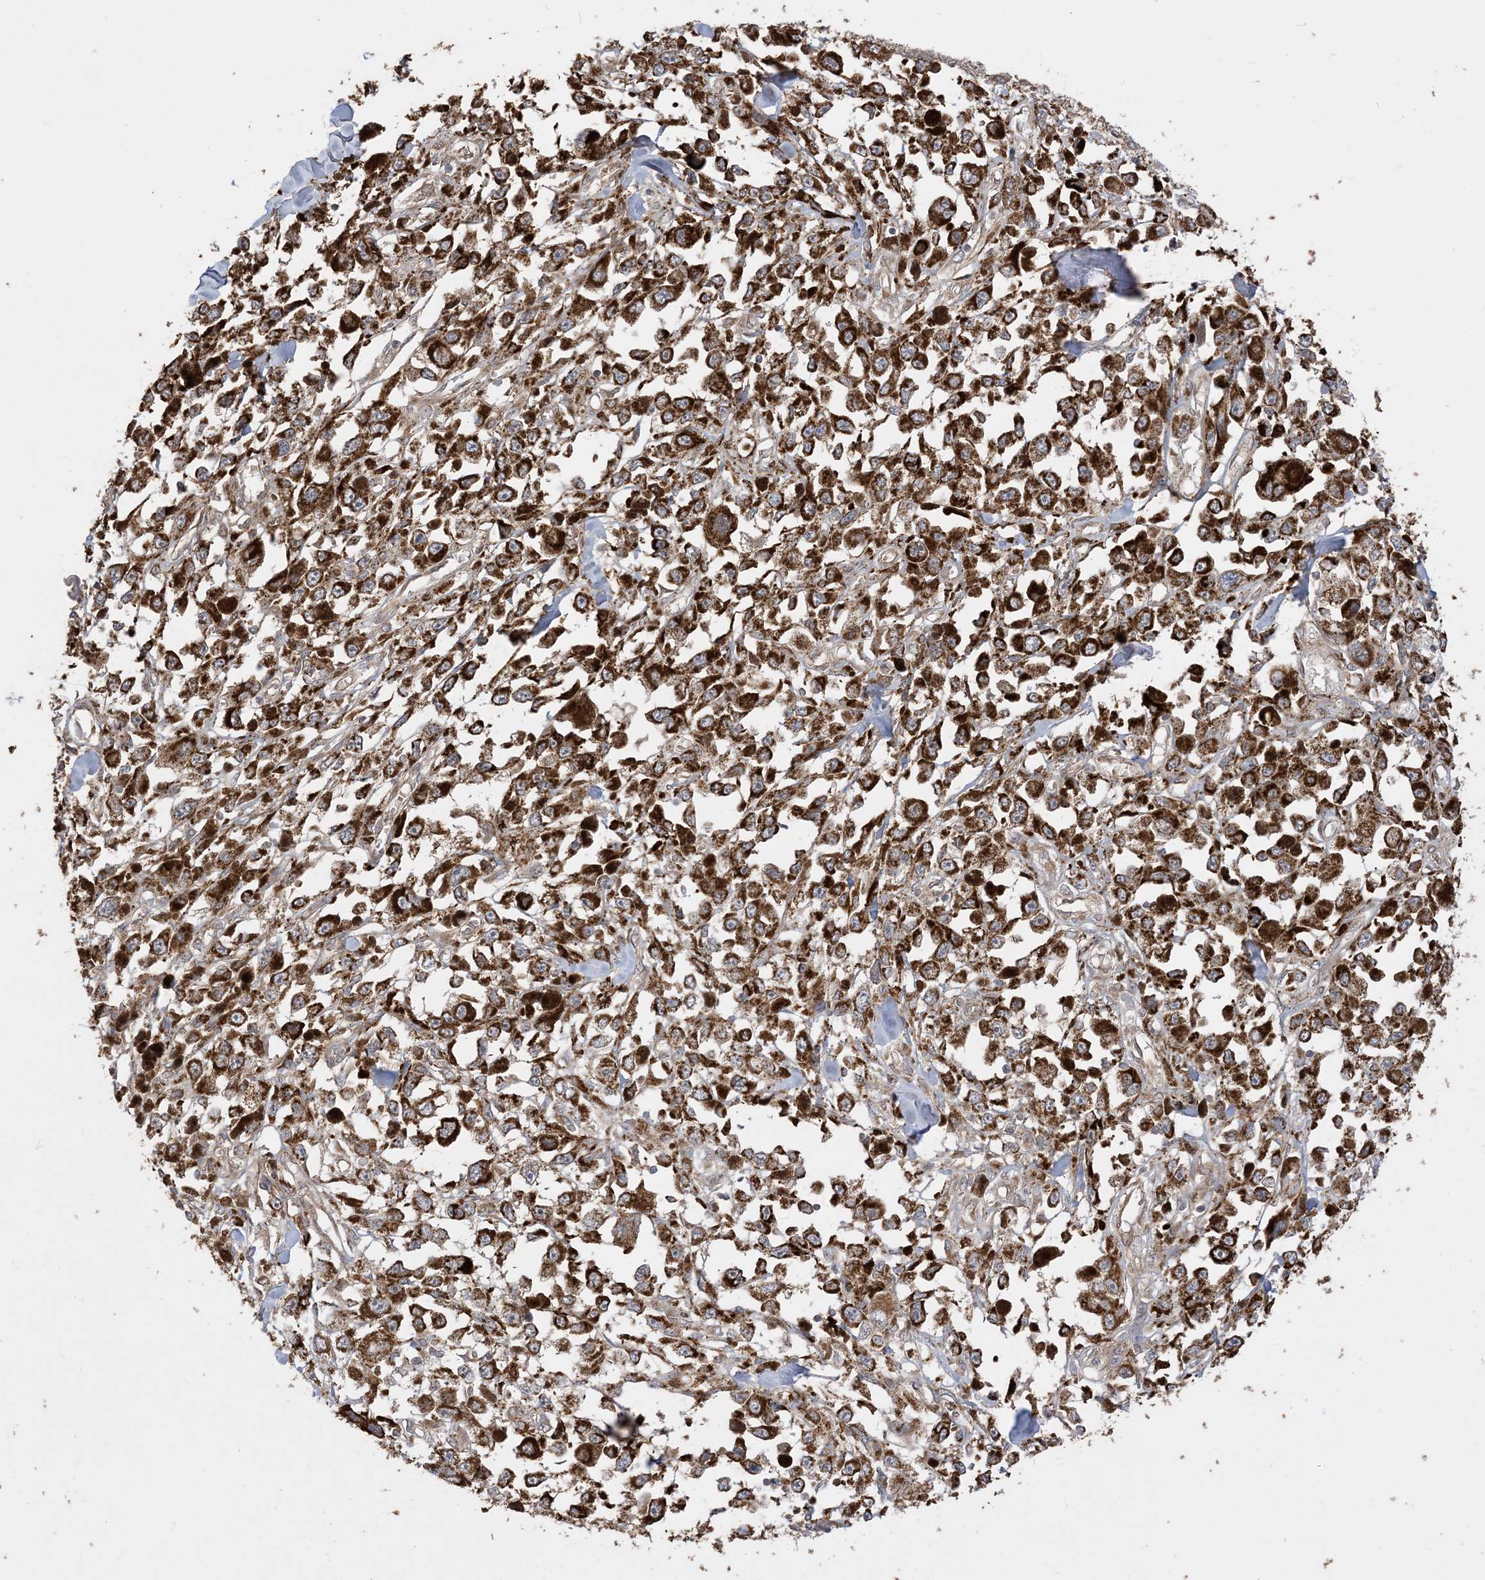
{"staining": {"intensity": "strong", "quantity": ">75%", "location": "cytoplasmic/membranous"}, "tissue": "melanoma", "cell_type": "Tumor cells", "image_type": "cancer", "snomed": [{"axis": "morphology", "description": "Malignant melanoma, Metastatic site"}, {"axis": "topography", "description": "Lymph node"}], "caption": "This is a micrograph of IHC staining of melanoma, which shows strong positivity in the cytoplasmic/membranous of tumor cells.", "gene": "SIRT3", "patient": {"sex": "male", "age": 59}}